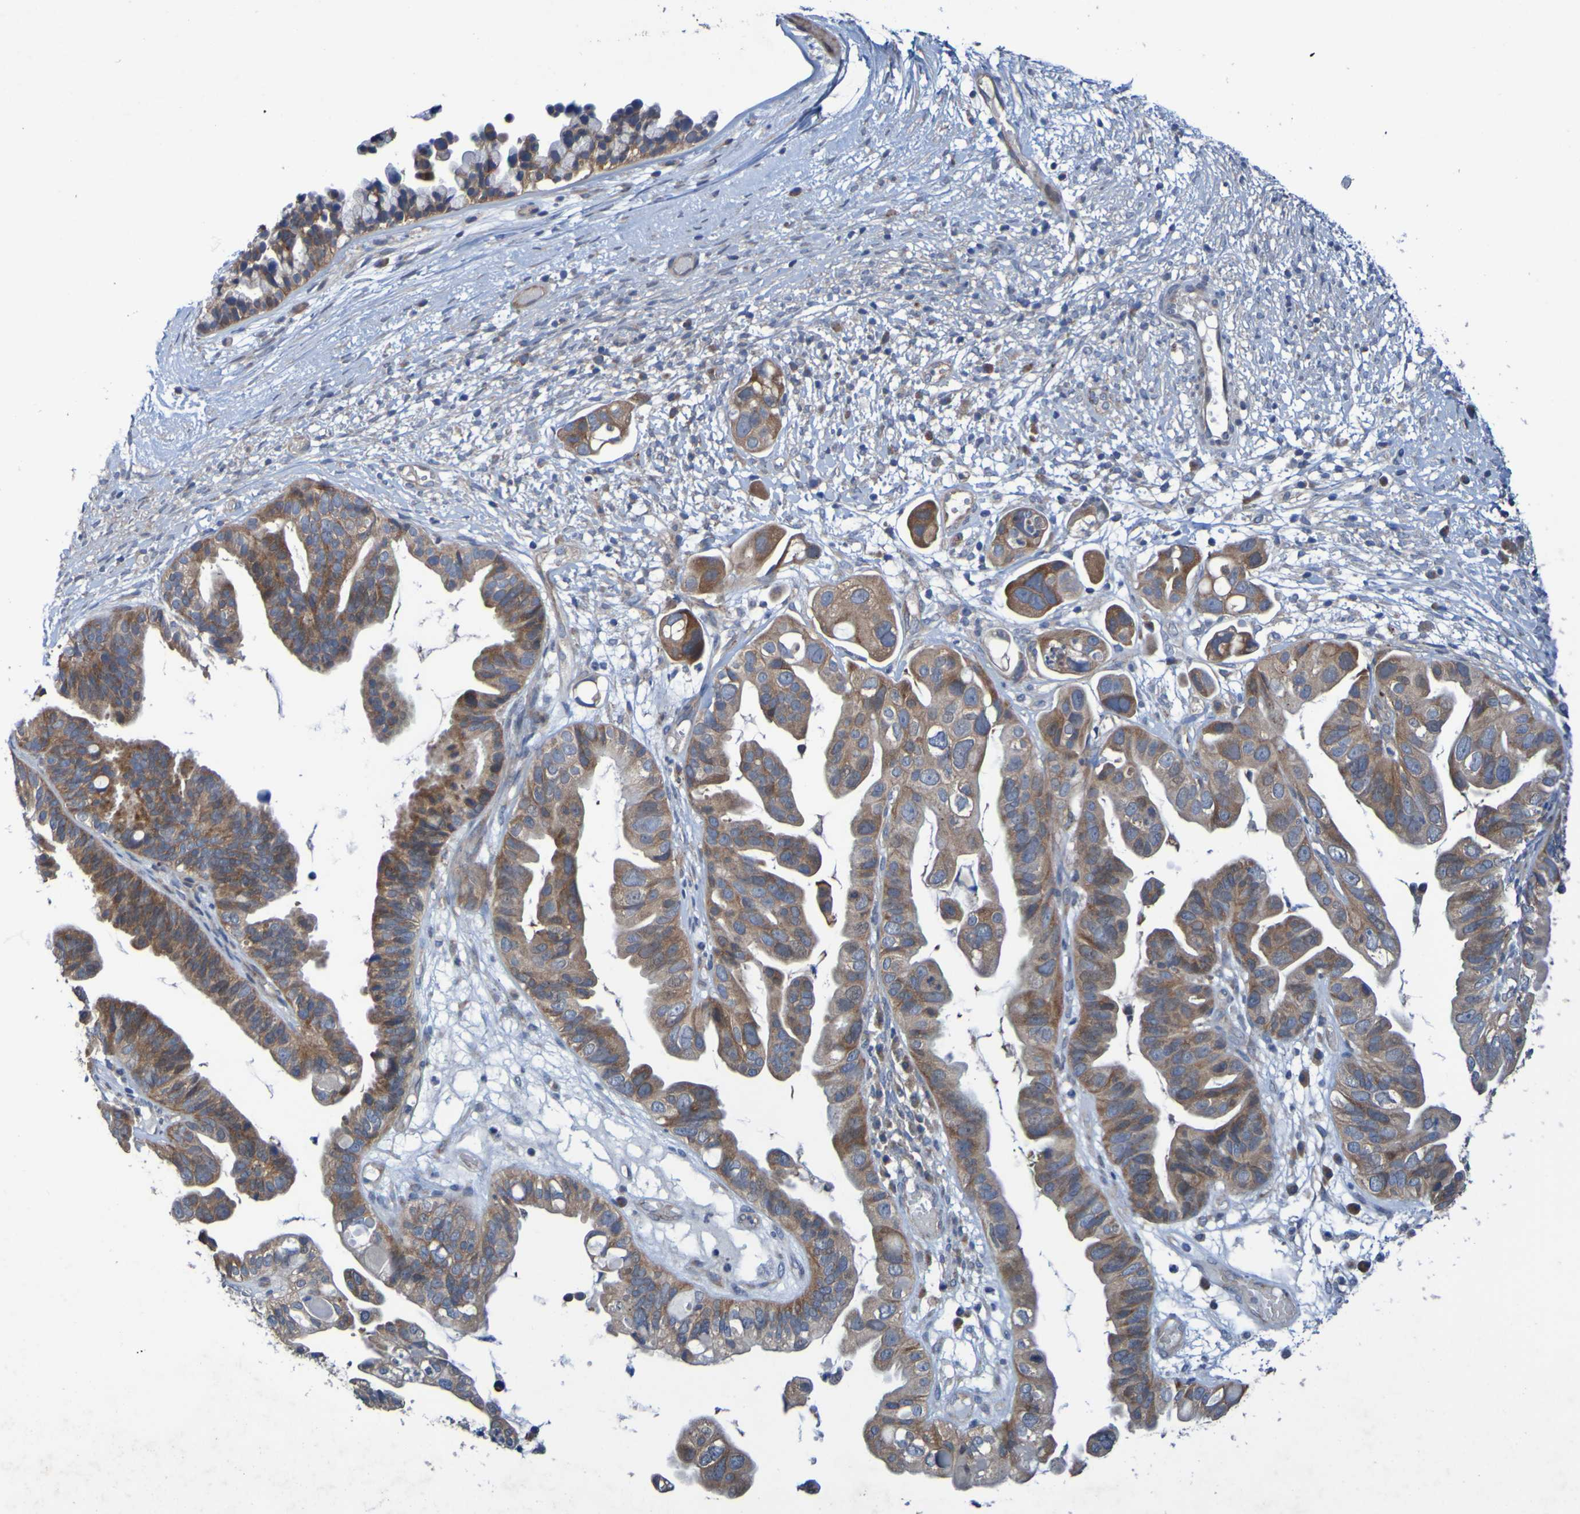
{"staining": {"intensity": "moderate", "quantity": ">75%", "location": "cytoplasmic/membranous"}, "tissue": "ovarian cancer", "cell_type": "Tumor cells", "image_type": "cancer", "snomed": [{"axis": "morphology", "description": "Cystadenocarcinoma, serous, NOS"}, {"axis": "topography", "description": "Ovary"}], "caption": "A brown stain shows moderate cytoplasmic/membranous positivity of a protein in human serous cystadenocarcinoma (ovarian) tumor cells. (DAB IHC, brown staining for protein, blue staining for nuclei).", "gene": "SDK1", "patient": {"sex": "female", "age": 56}}